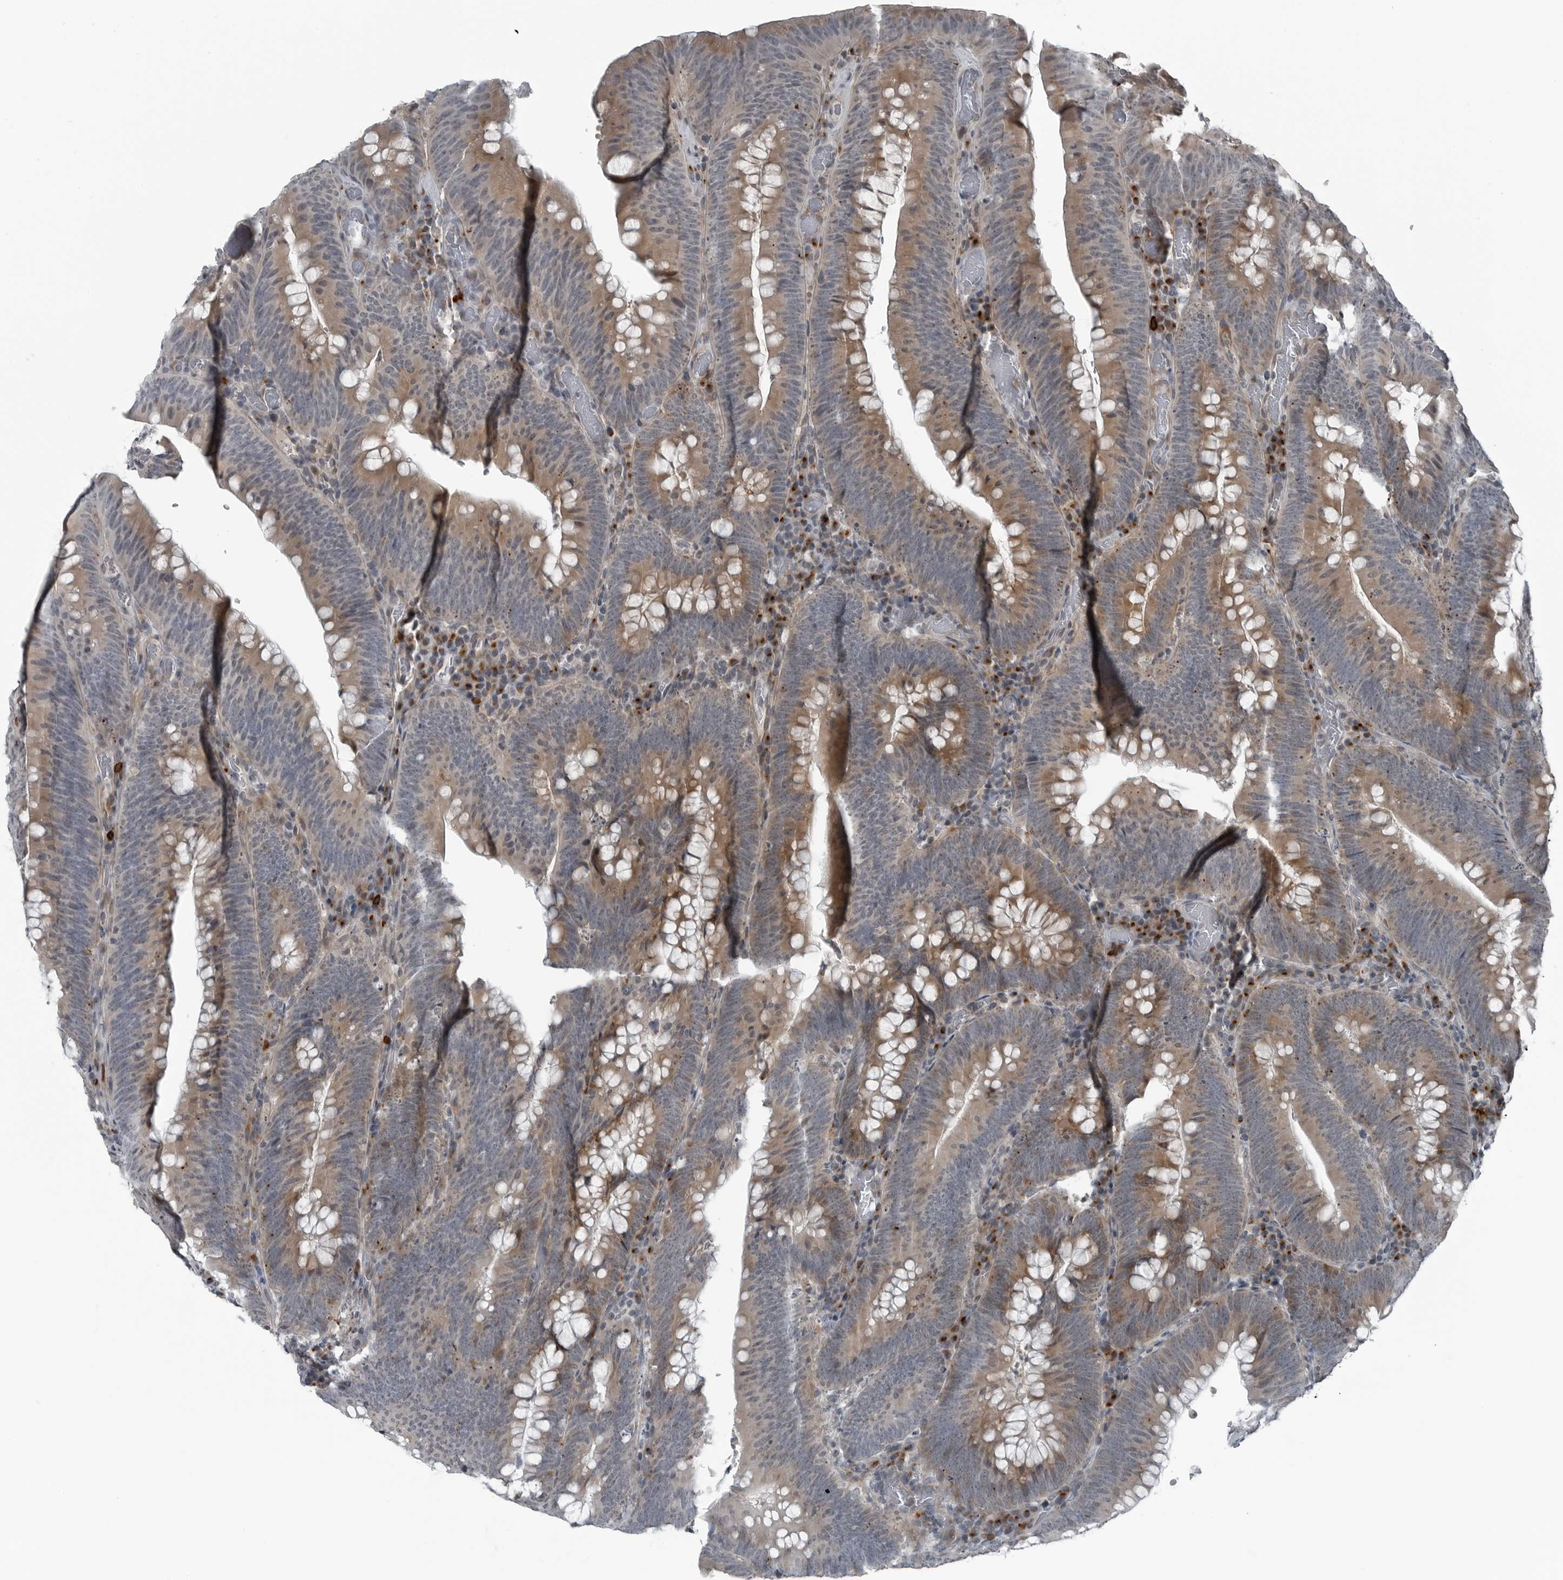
{"staining": {"intensity": "moderate", "quantity": "<25%", "location": "cytoplasmic/membranous"}, "tissue": "colorectal cancer", "cell_type": "Tumor cells", "image_type": "cancer", "snomed": [{"axis": "morphology", "description": "Normal tissue, NOS"}, {"axis": "topography", "description": "Colon"}], "caption": "A low amount of moderate cytoplasmic/membranous positivity is identified in about <25% of tumor cells in colorectal cancer tissue. (DAB = brown stain, brightfield microscopy at high magnification).", "gene": "GAK", "patient": {"sex": "female", "age": 82}}